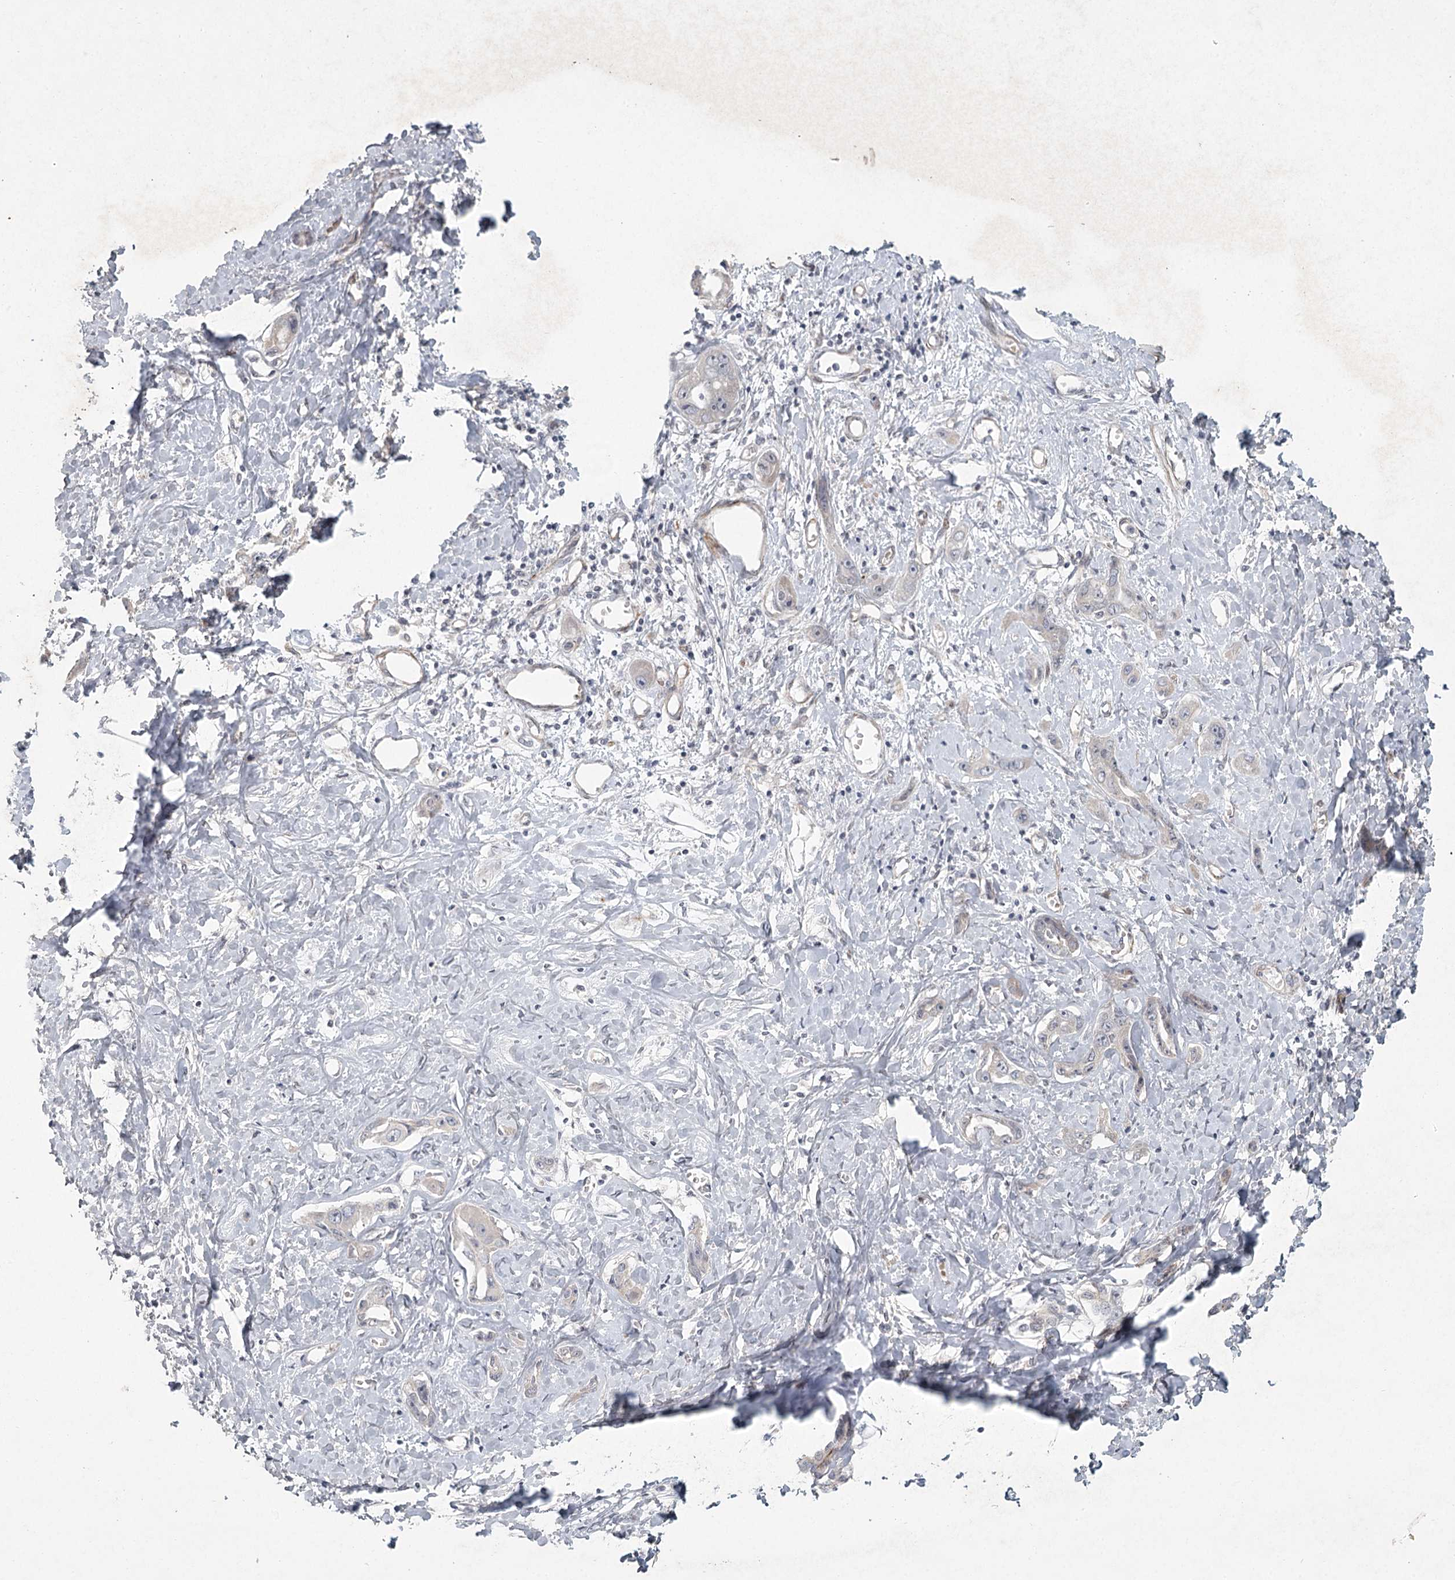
{"staining": {"intensity": "negative", "quantity": "none", "location": "none"}, "tissue": "liver cancer", "cell_type": "Tumor cells", "image_type": "cancer", "snomed": [{"axis": "morphology", "description": "Cholangiocarcinoma"}, {"axis": "topography", "description": "Liver"}], "caption": "High power microscopy histopathology image of an IHC photomicrograph of liver cancer, revealing no significant positivity in tumor cells.", "gene": "MEPE", "patient": {"sex": "male", "age": 59}}